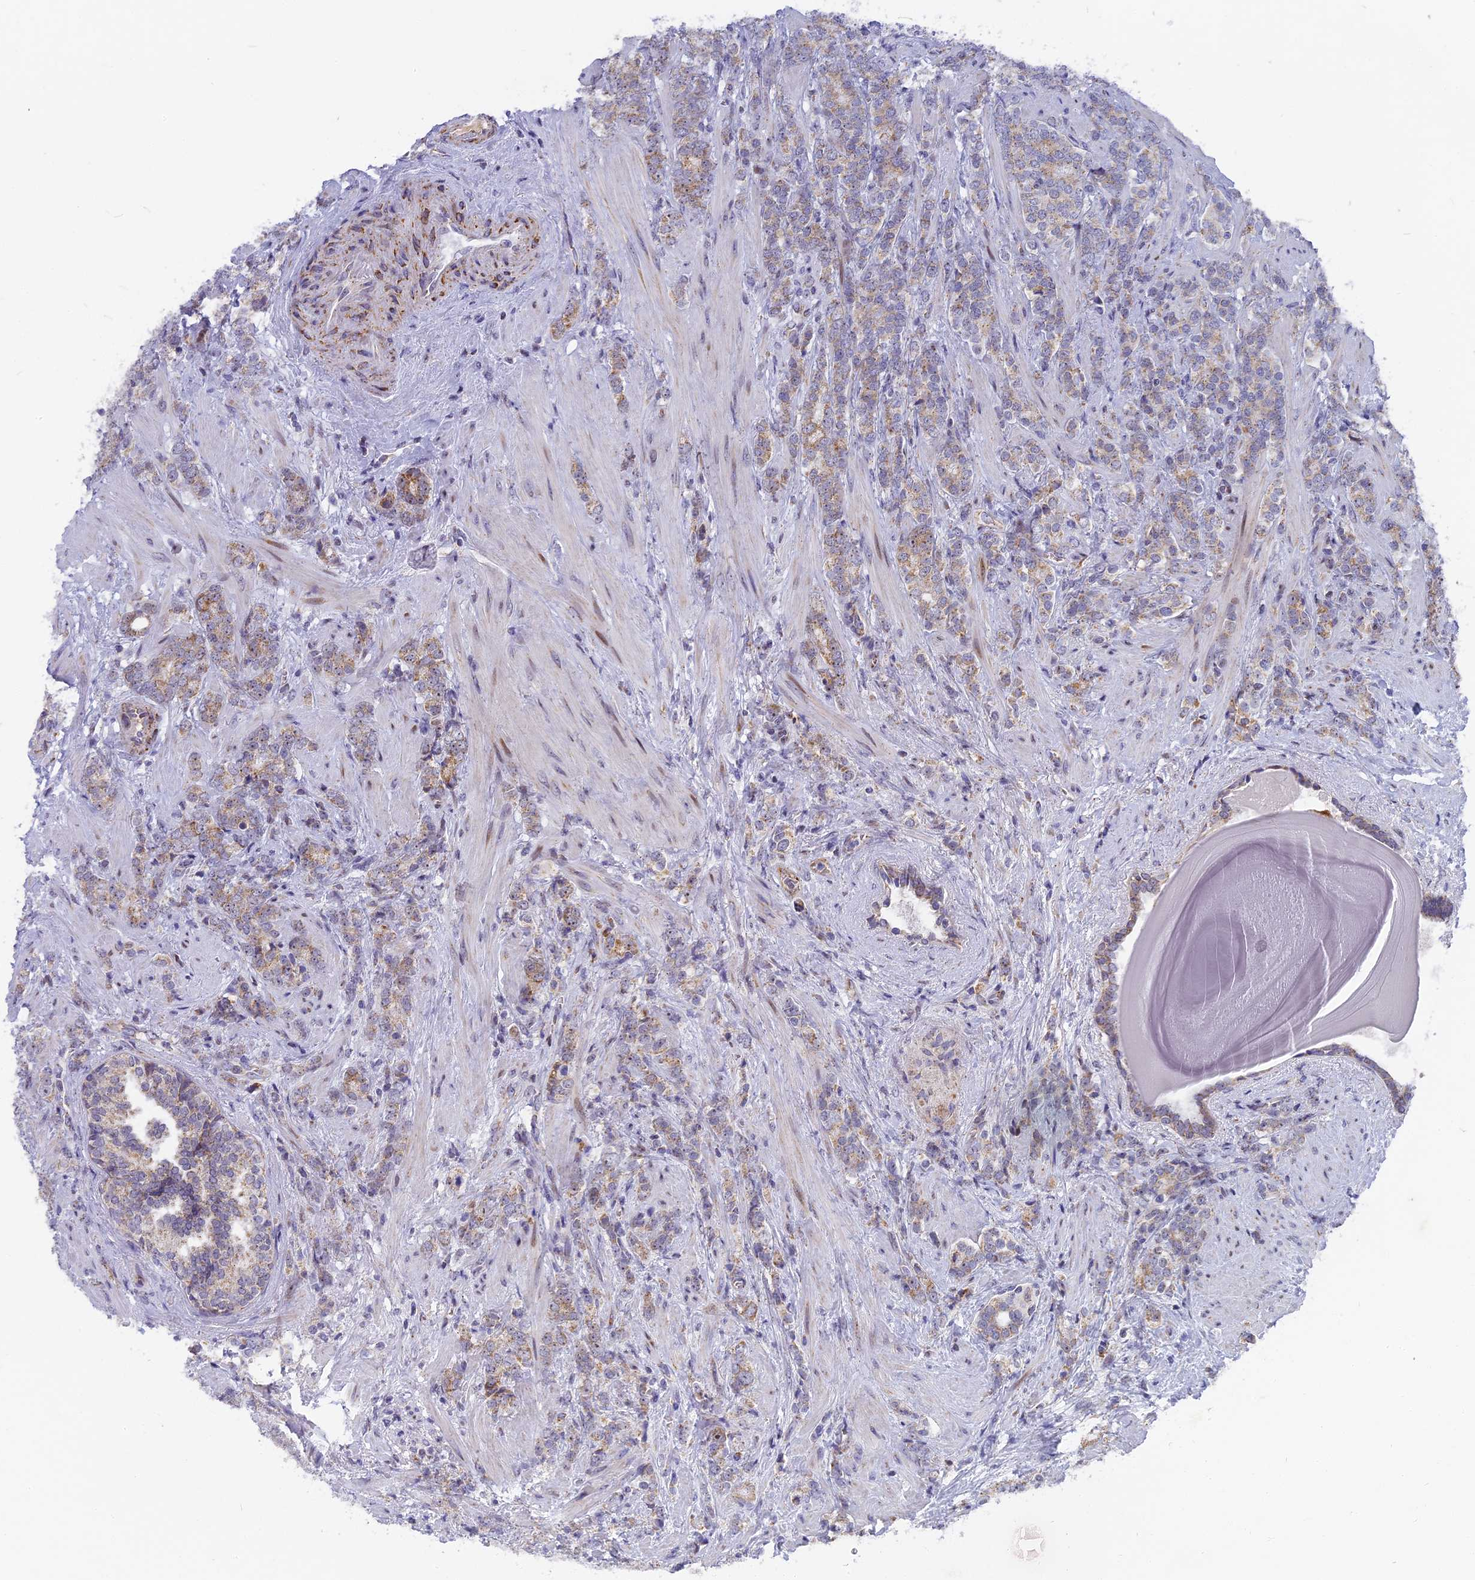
{"staining": {"intensity": "weak", "quantity": "25%-75%", "location": "cytoplasmic/membranous"}, "tissue": "prostate cancer", "cell_type": "Tumor cells", "image_type": "cancer", "snomed": [{"axis": "morphology", "description": "Adenocarcinoma, High grade"}, {"axis": "topography", "description": "Prostate"}], "caption": "High-grade adenocarcinoma (prostate) was stained to show a protein in brown. There is low levels of weak cytoplasmic/membranous expression in about 25%-75% of tumor cells. The staining was performed using DAB (3,3'-diaminobenzidine), with brown indicating positive protein expression. Nuclei are stained blue with hematoxylin.", "gene": "DTWD1", "patient": {"sex": "male", "age": 64}}